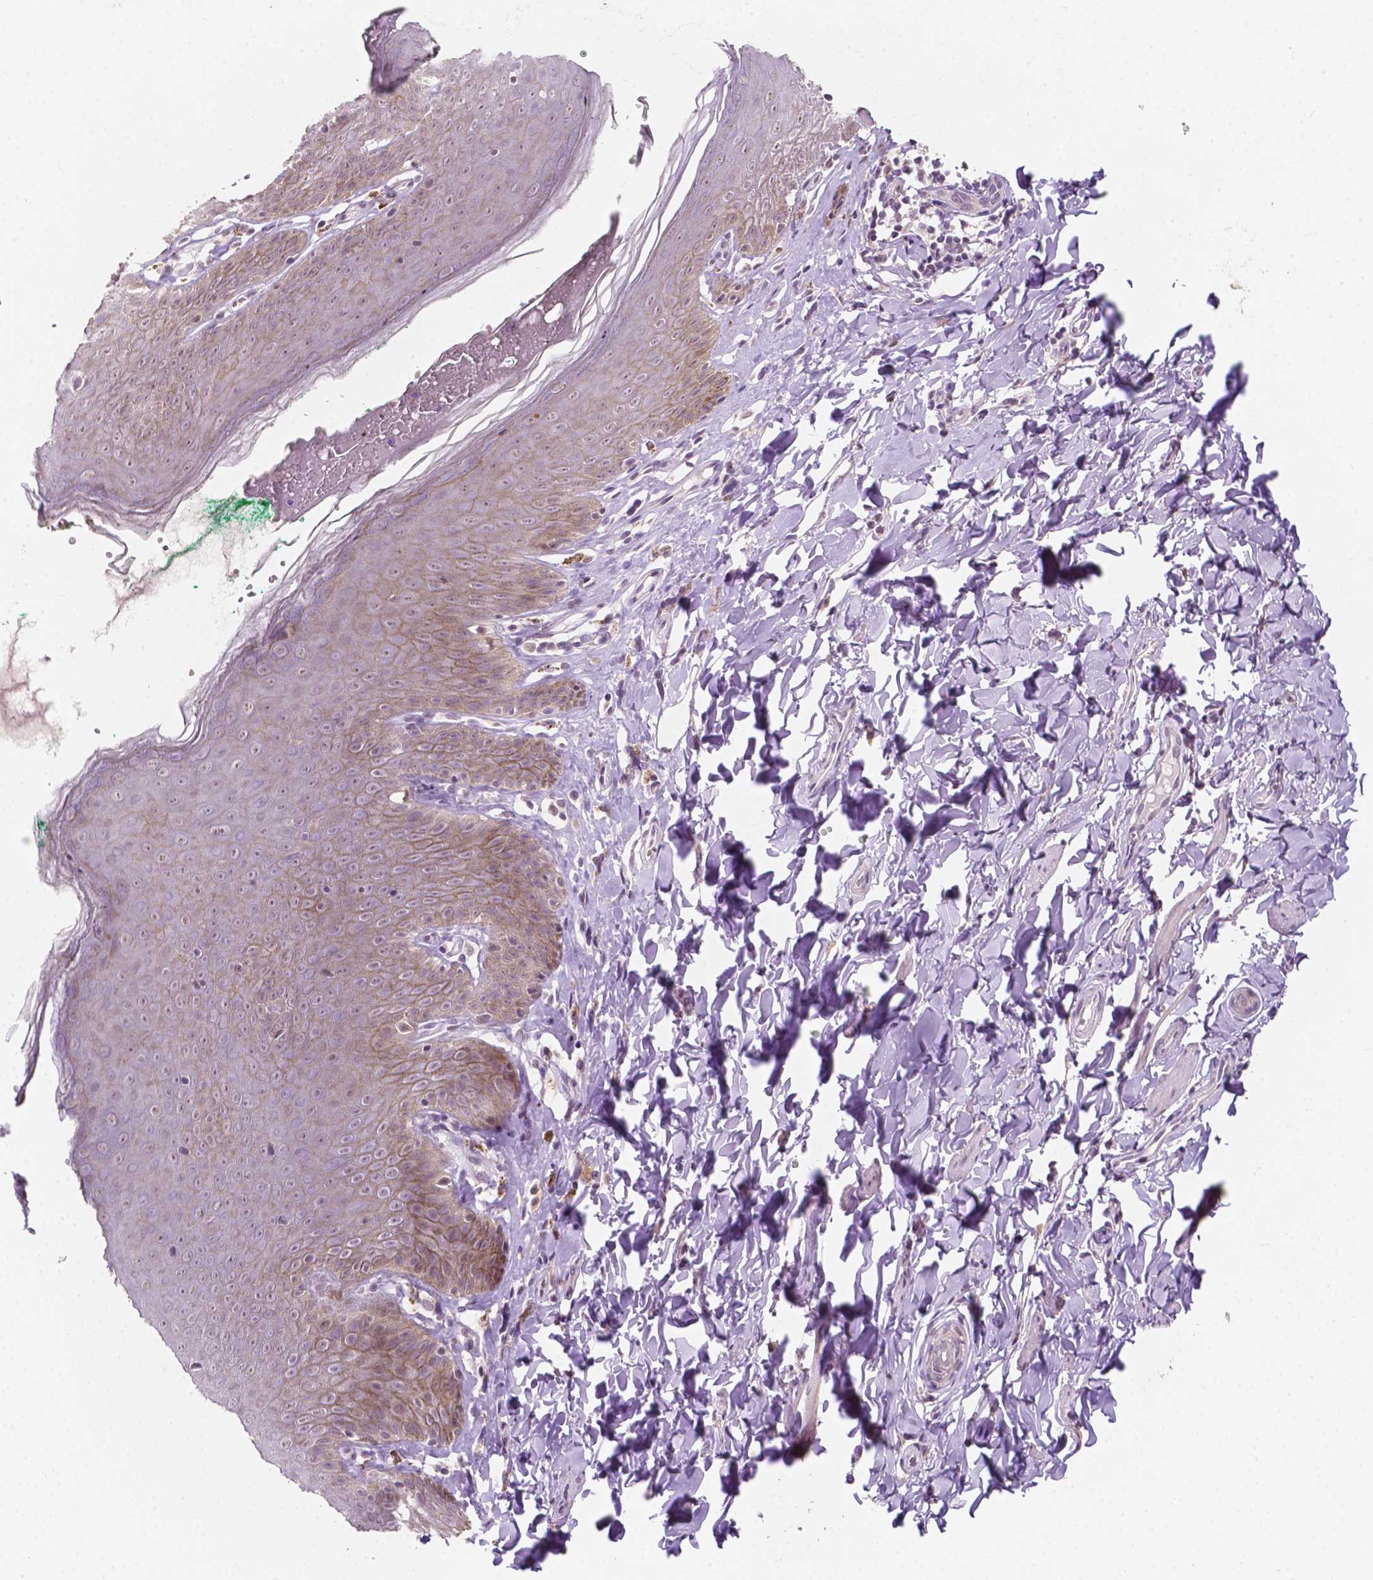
{"staining": {"intensity": "weak", "quantity": "25%-75%", "location": "cytoplasmic/membranous"}, "tissue": "skin", "cell_type": "Epidermal cells", "image_type": "normal", "snomed": [{"axis": "morphology", "description": "Normal tissue, NOS"}, {"axis": "topography", "description": "Vulva"}, {"axis": "topography", "description": "Peripheral nerve tissue"}], "caption": "A micrograph showing weak cytoplasmic/membranous expression in approximately 25%-75% of epidermal cells in unremarkable skin, as visualized by brown immunohistochemical staining.", "gene": "SHLD3", "patient": {"sex": "female", "age": 66}}